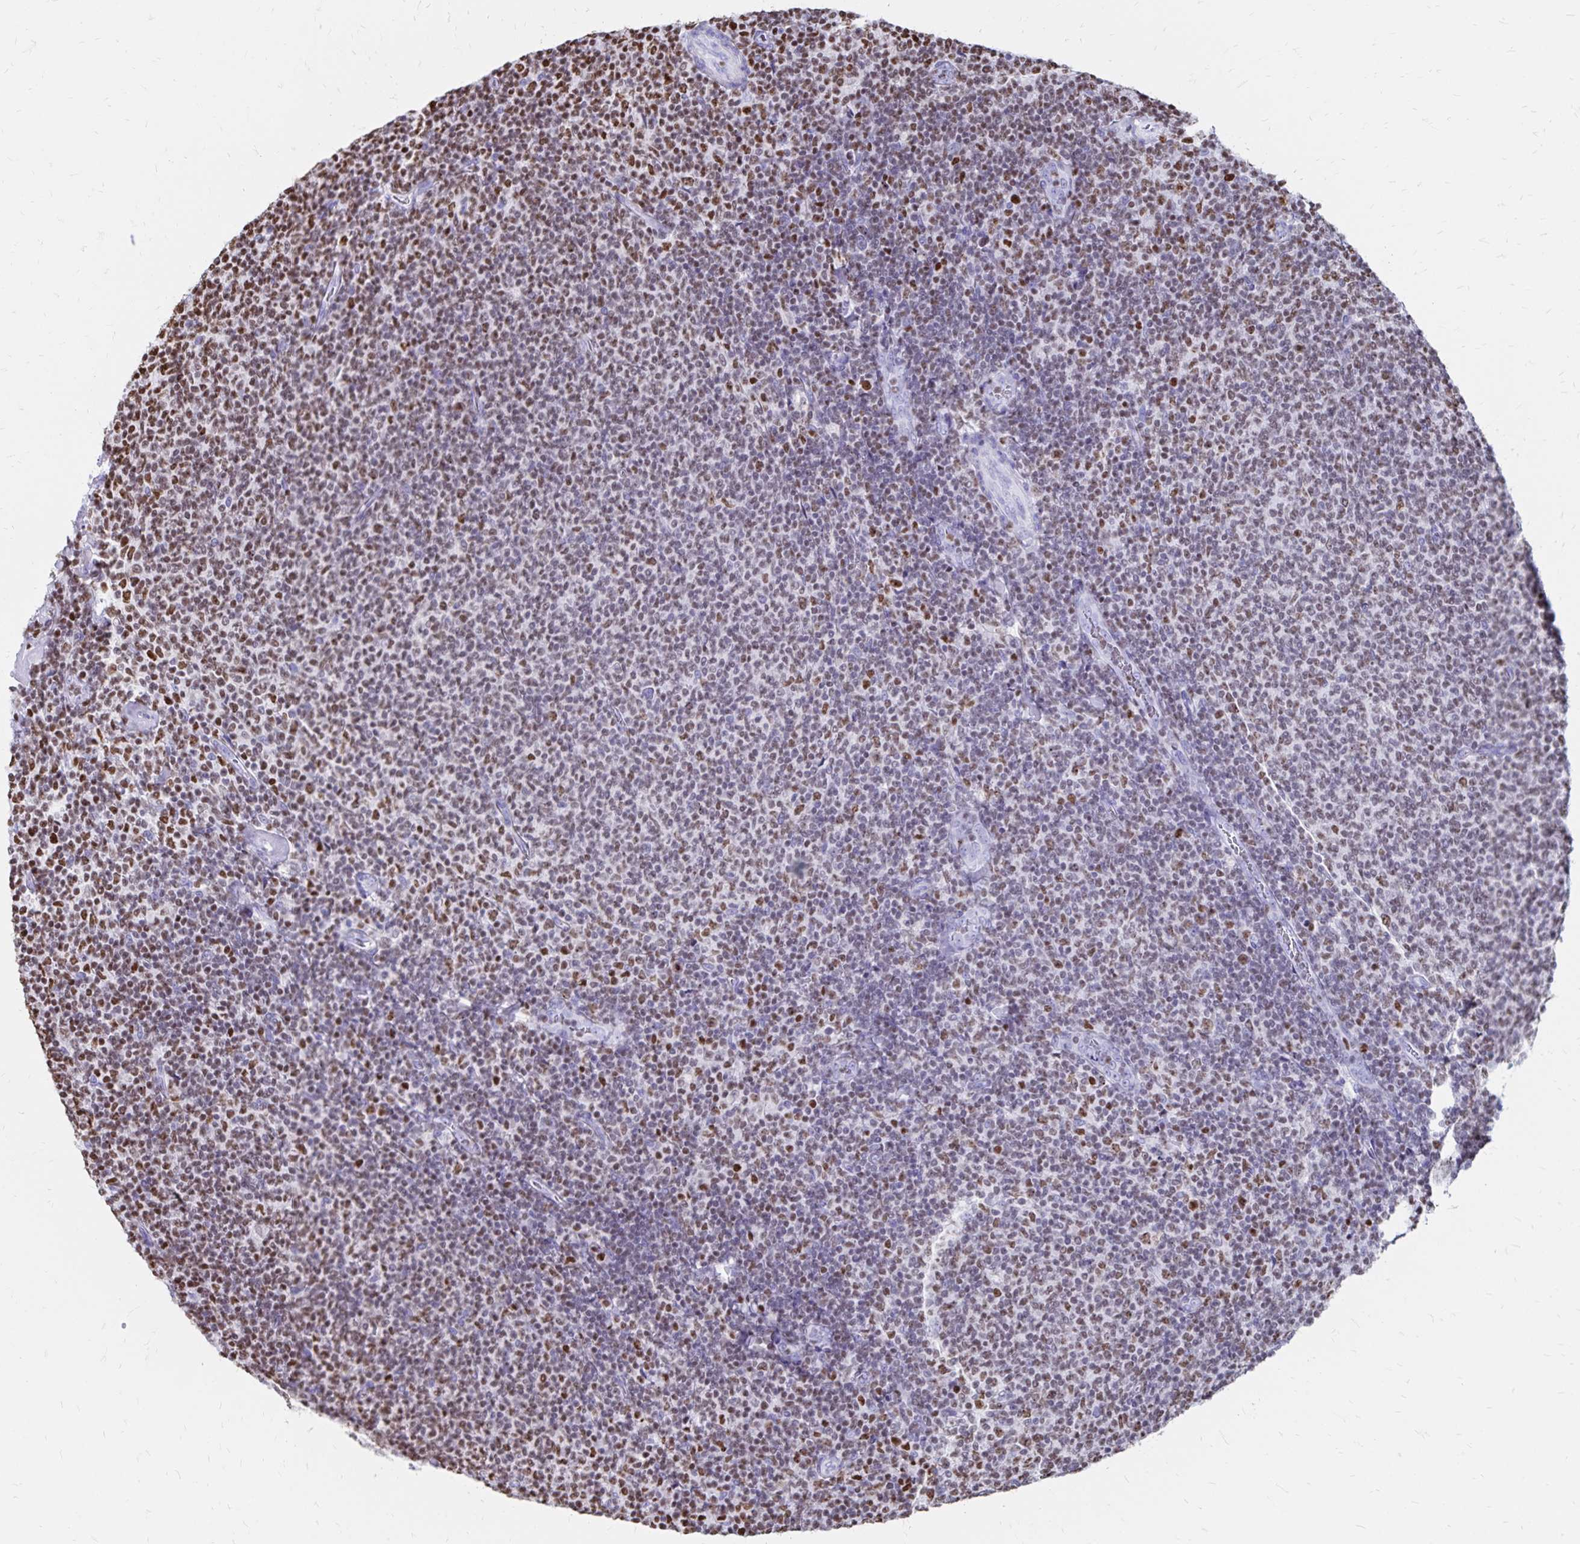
{"staining": {"intensity": "moderate", "quantity": "25%-75%", "location": "nuclear"}, "tissue": "lymphoma", "cell_type": "Tumor cells", "image_type": "cancer", "snomed": [{"axis": "morphology", "description": "Malignant lymphoma, non-Hodgkin's type, Low grade"}, {"axis": "topography", "description": "Lymph node"}], "caption": "IHC of lymphoma demonstrates medium levels of moderate nuclear expression in about 25%-75% of tumor cells. The staining is performed using DAB (3,3'-diaminobenzidine) brown chromogen to label protein expression. The nuclei are counter-stained blue using hematoxylin.", "gene": "IKZF1", "patient": {"sex": "male", "age": 52}}